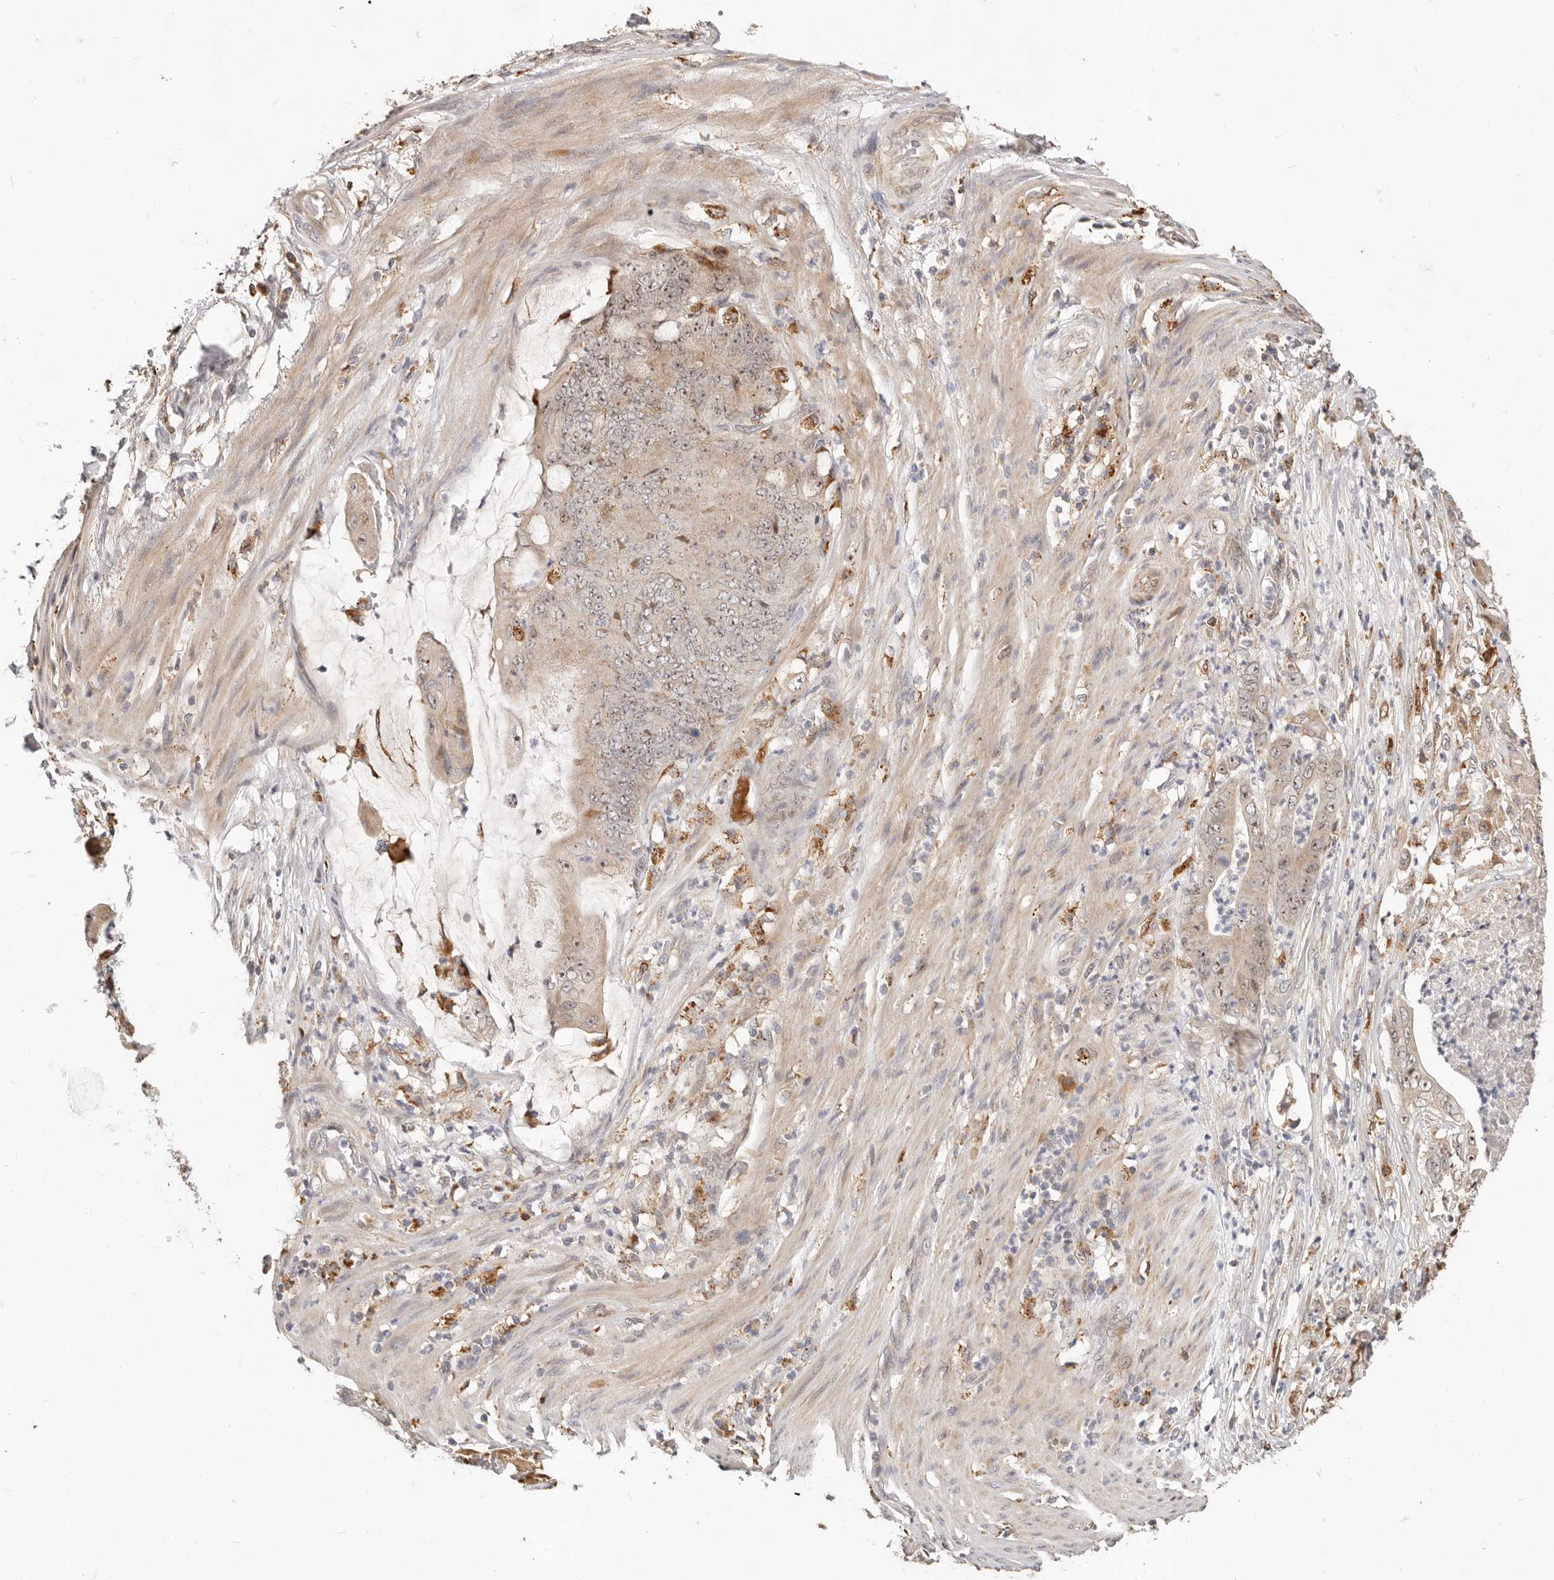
{"staining": {"intensity": "weak", "quantity": "25%-75%", "location": "cytoplasmic/membranous,nuclear"}, "tissue": "stomach cancer", "cell_type": "Tumor cells", "image_type": "cancer", "snomed": [{"axis": "morphology", "description": "Adenocarcinoma, NOS"}, {"axis": "topography", "description": "Stomach"}], "caption": "A high-resolution image shows IHC staining of stomach adenocarcinoma, which demonstrates weak cytoplasmic/membranous and nuclear expression in about 25%-75% of tumor cells.", "gene": "ZRANB1", "patient": {"sex": "female", "age": 73}}